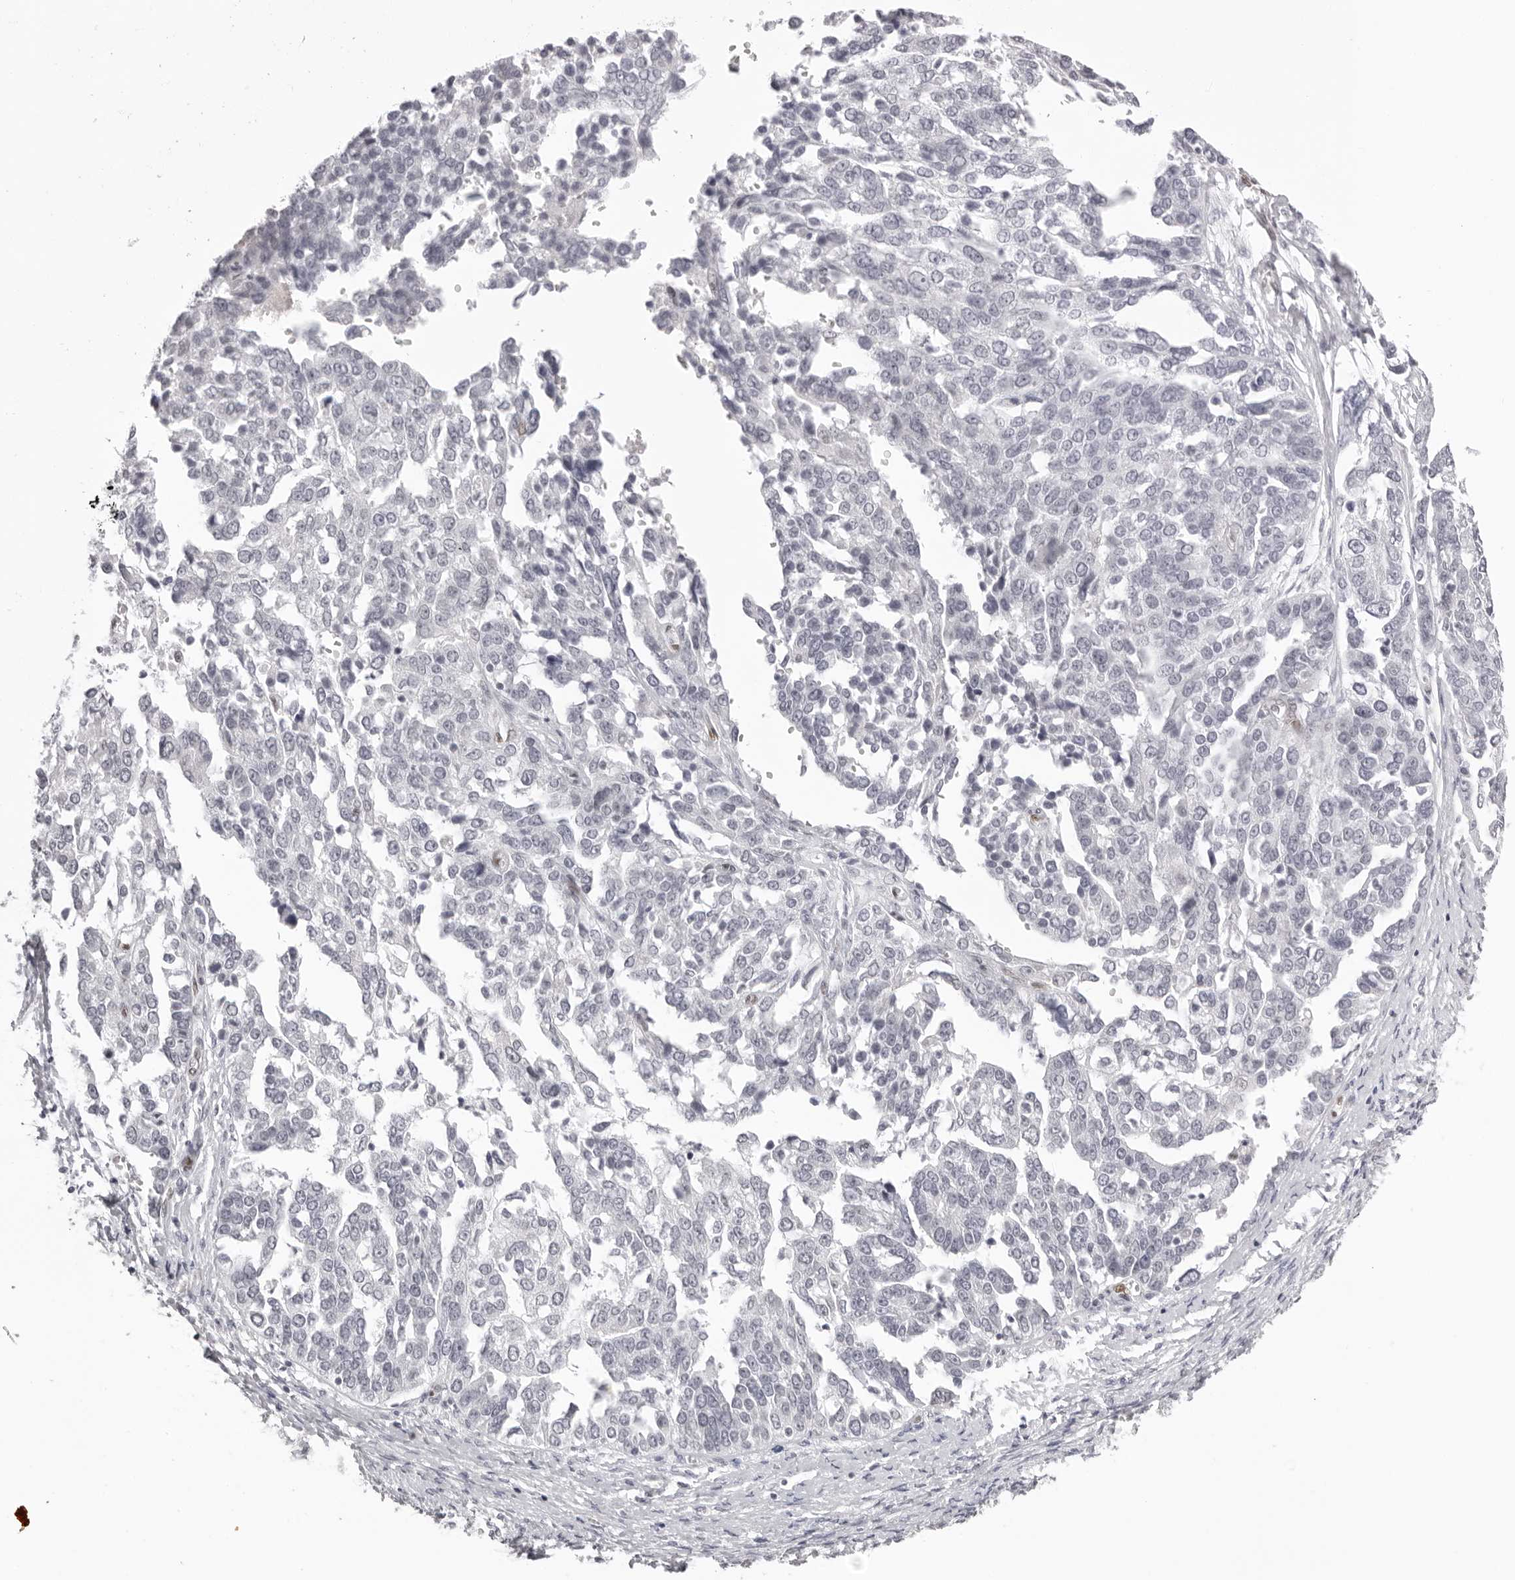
{"staining": {"intensity": "negative", "quantity": "none", "location": "none"}, "tissue": "ovarian cancer", "cell_type": "Tumor cells", "image_type": "cancer", "snomed": [{"axis": "morphology", "description": "Cystadenocarcinoma, serous, NOS"}, {"axis": "topography", "description": "Ovary"}], "caption": "Human ovarian cancer (serous cystadenocarcinoma) stained for a protein using IHC shows no positivity in tumor cells.", "gene": "MAFK", "patient": {"sex": "female", "age": 44}}